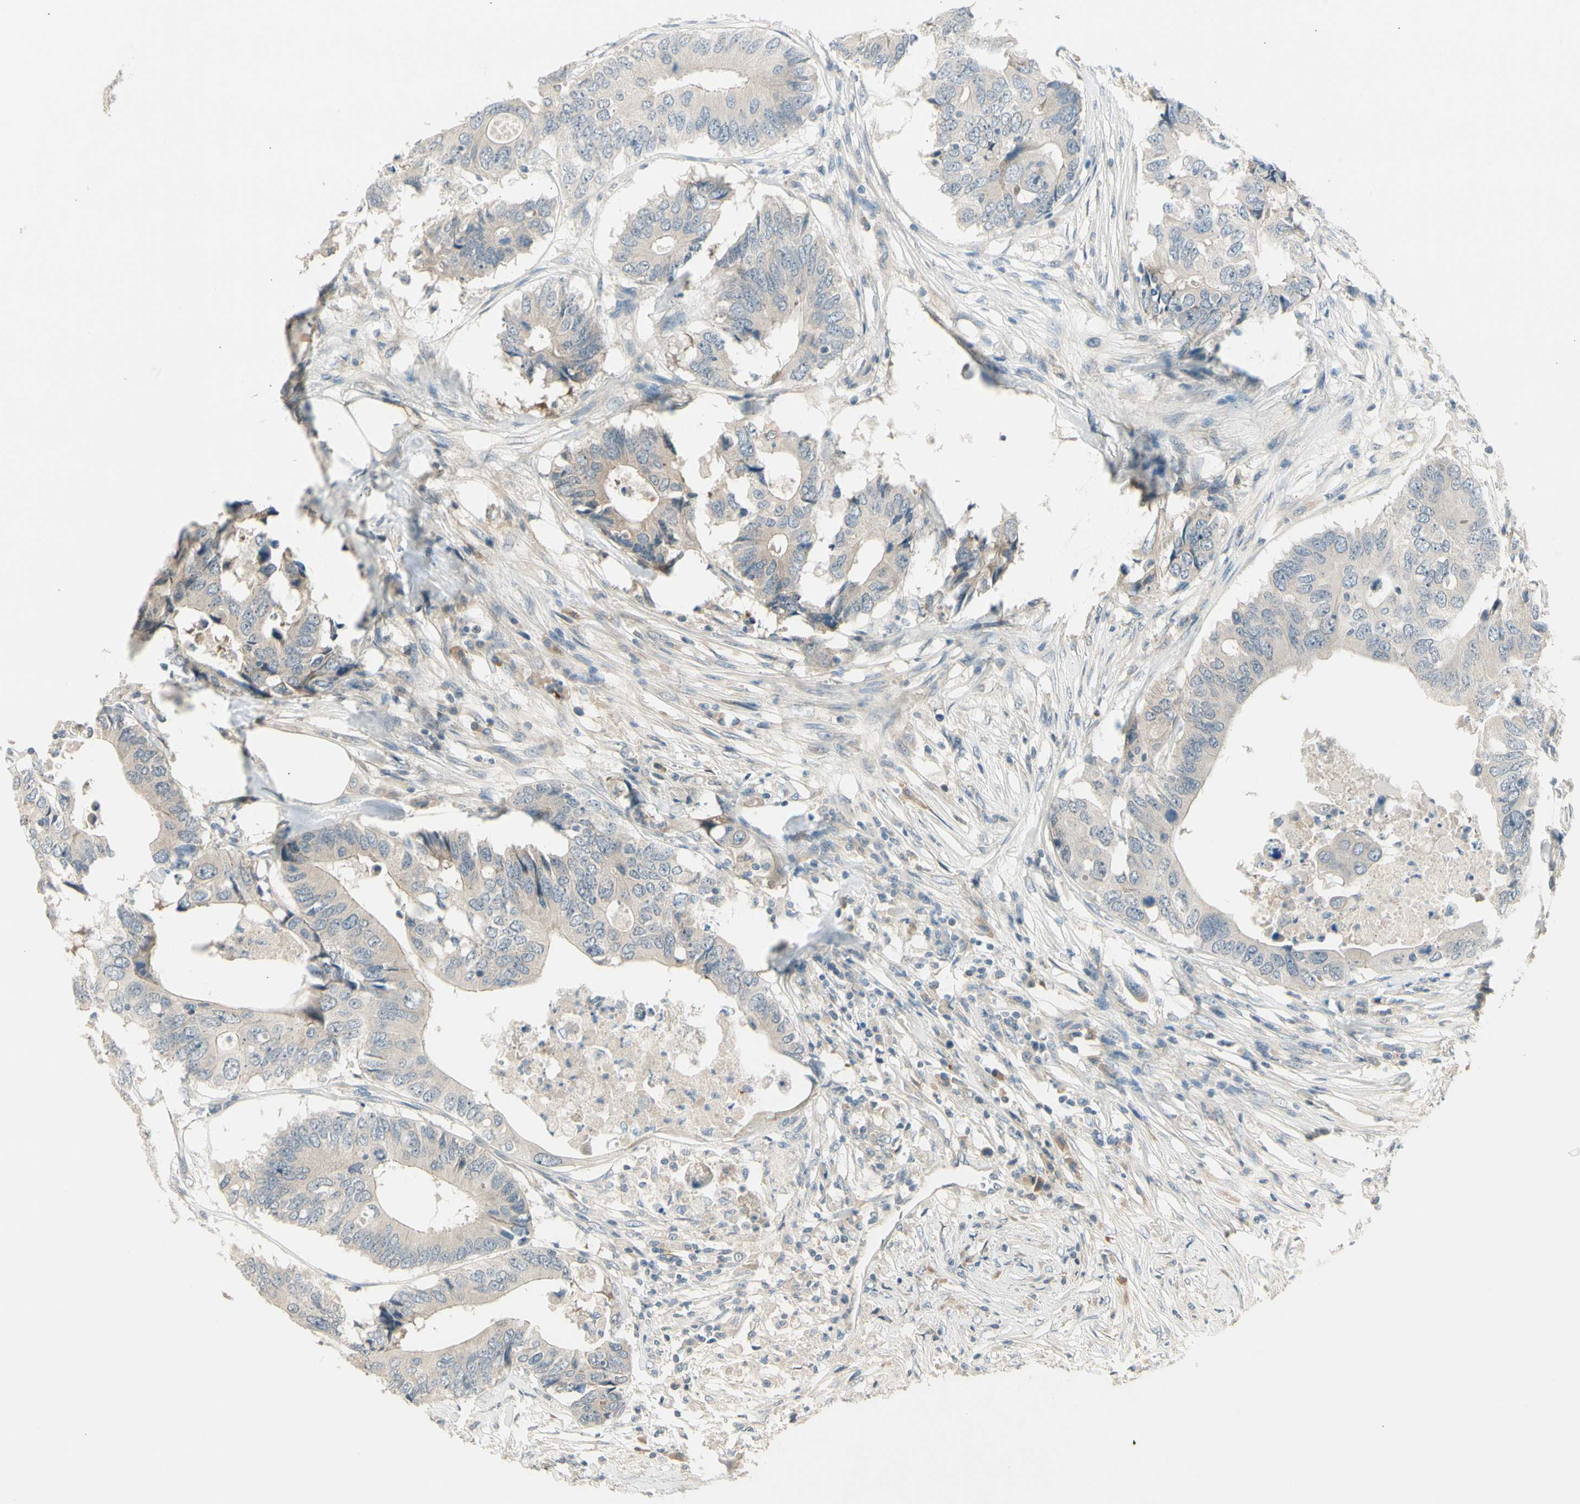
{"staining": {"intensity": "negative", "quantity": "none", "location": "none"}, "tissue": "colorectal cancer", "cell_type": "Tumor cells", "image_type": "cancer", "snomed": [{"axis": "morphology", "description": "Adenocarcinoma, NOS"}, {"axis": "topography", "description": "Colon"}], "caption": "Colorectal adenocarcinoma was stained to show a protein in brown. There is no significant expression in tumor cells.", "gene": "PCDHB15", "patient": {"sex": "male", "age": 71}}